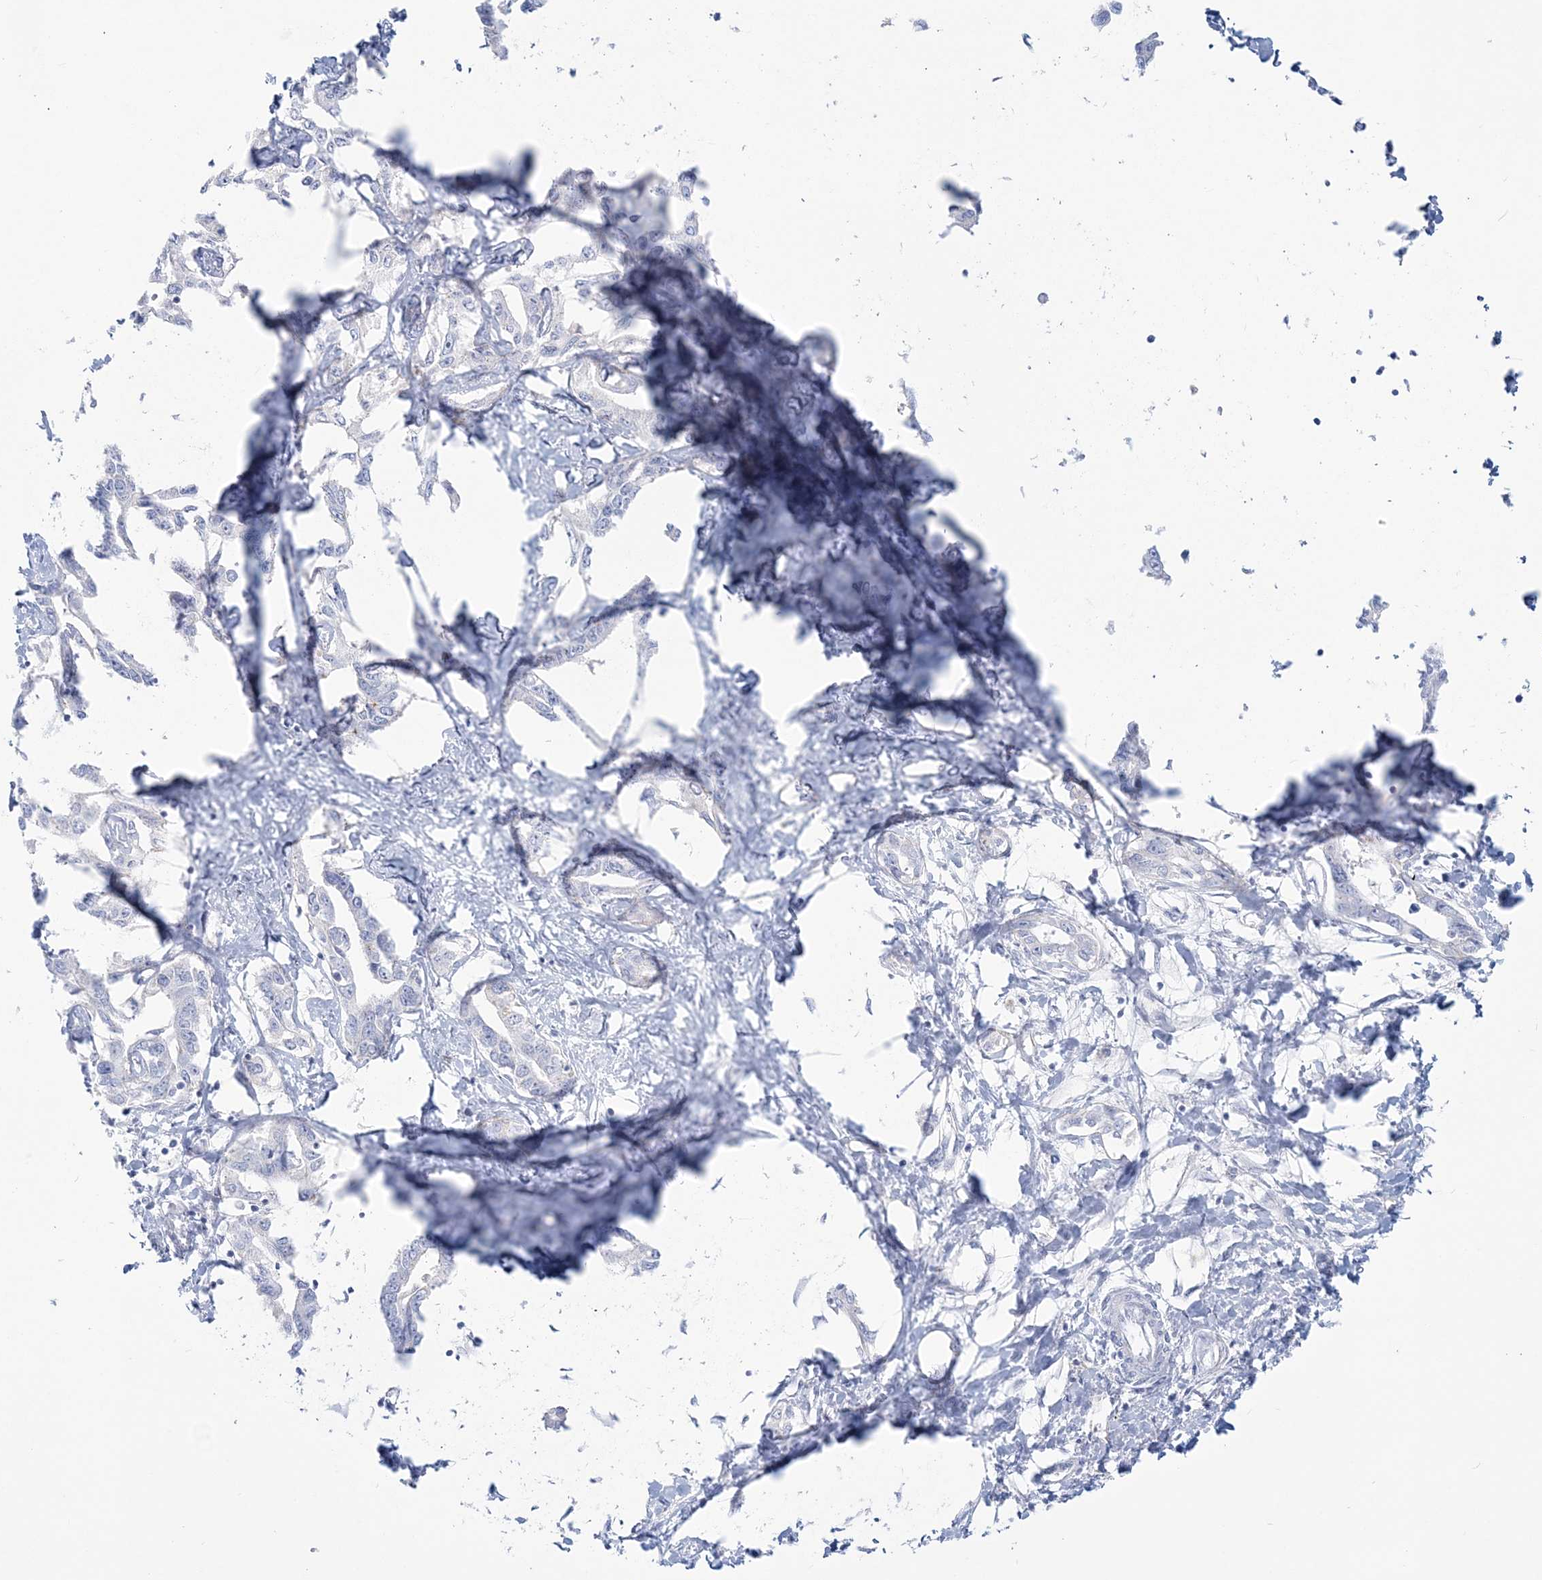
{"staining": {"intensity": "negative", "quantity": "none", "location": "none"}, "tissue": "liver cancer", "cell_type": "Tumor cells", "image_type": "cancer", "snomed": [{"axis": "morphology", "description": "Cholangiocarcinoma"}, {"axis": "topography", "description": "Liver"}], "caption": "Protein analysis of cholangiocarcinoma (liver) demonstrates no significant staining in tumor cells.", "gene": "ADGB", "patient": {"sex": "male", "age": 59}}